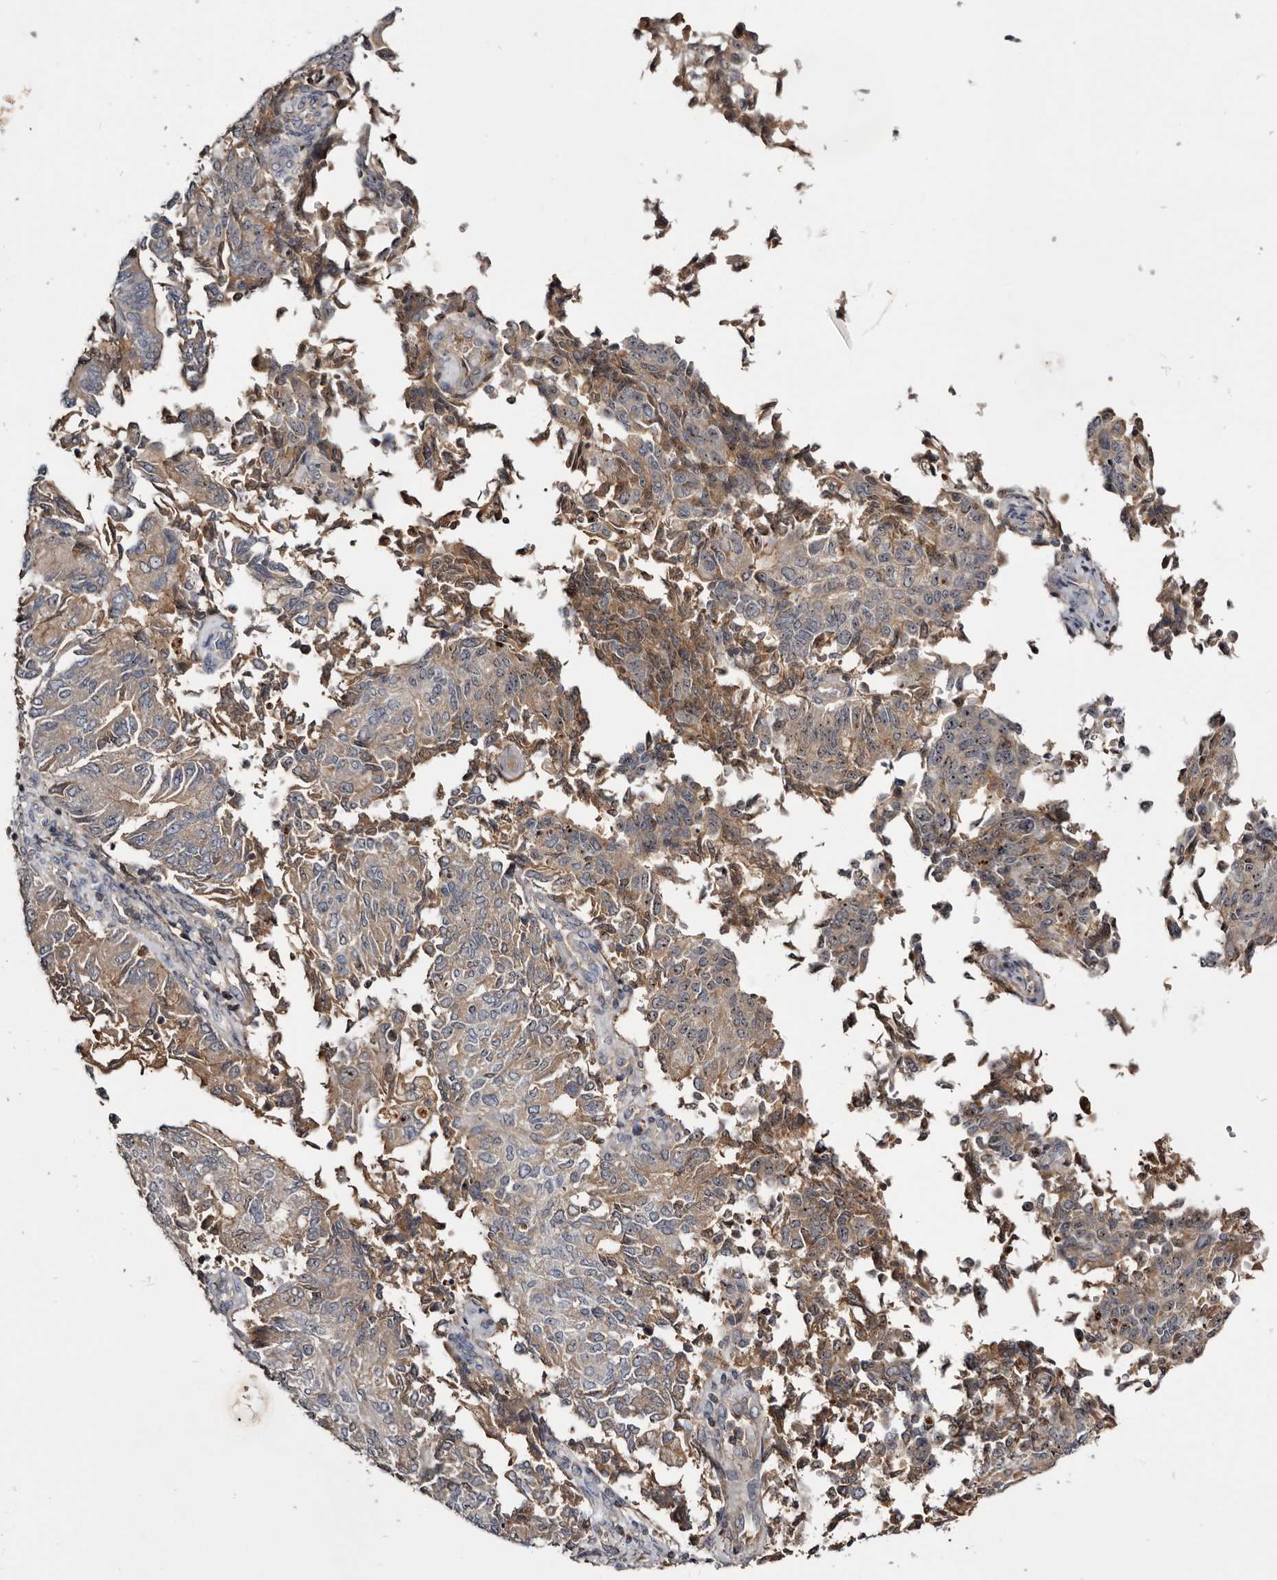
{"staining": {"intensity": "weak", "quantity": "<25%", "location": "cytoplasmic/membranous,nuclear"}, "tissue": "endometrial cancer", "cell_type": "Tumor cells", "image_type": "cancer", "snomed": [{"axis": "morphology", "description": "Adenocarcinoma, NOS"}, {"axis": "topography", "description": "Endometrium"}], "caption": "Protein analysis of endometrial cancer (adenocarcinoma) shows no significant positivity in tumor cells.", "gene": "TTC39A", "patient": {"sex": "female", "age": 80}}